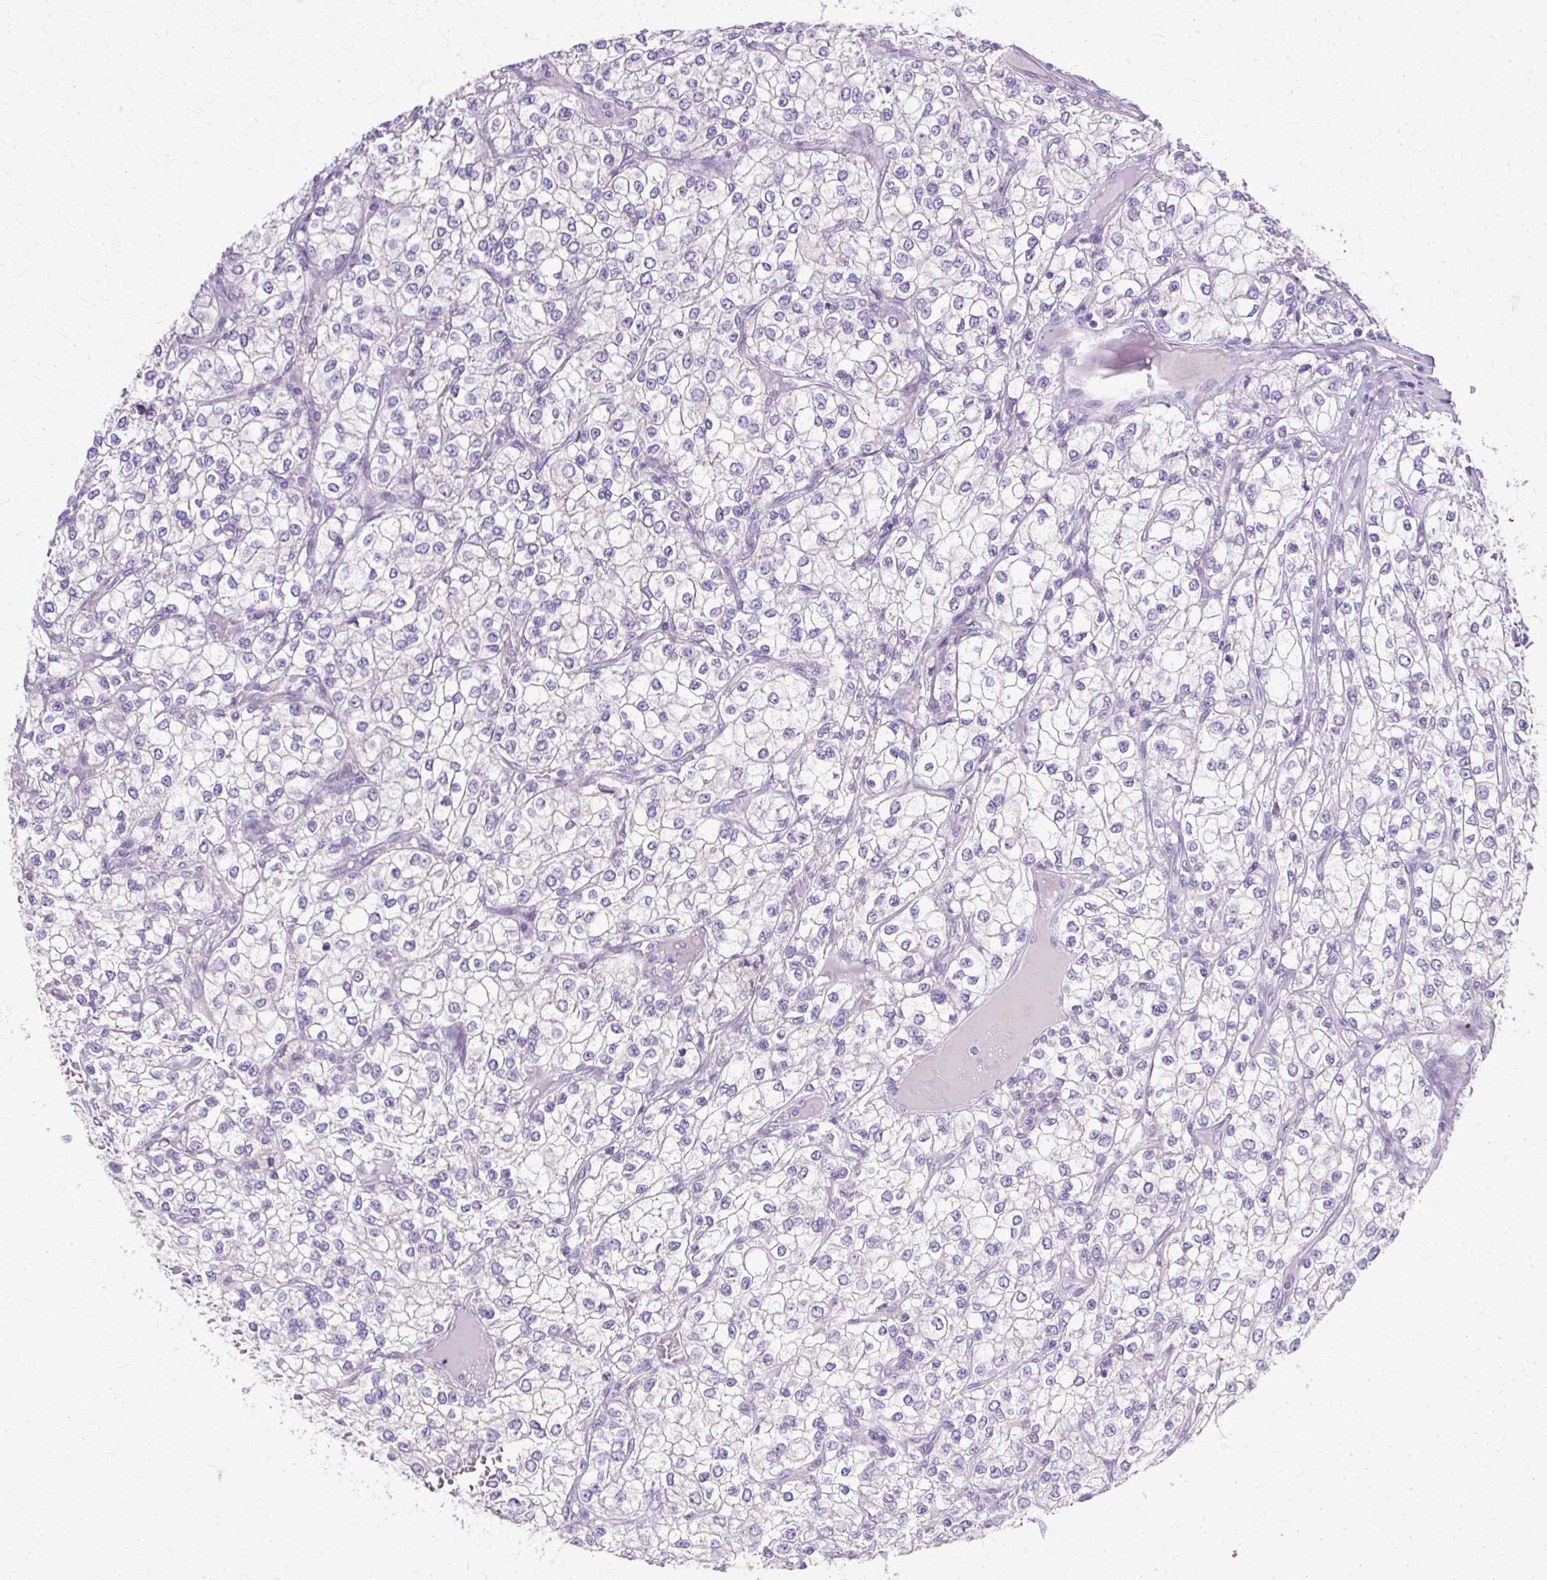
{"staining": {"intensity": "negative", "quantity": "none", "location": "none"}, "tissue": "renal cancer", "cell_type": "Tumor cells", "image_type": "cancer", "snomed": [{"axis": "morphology", "description": "Adenocarcinoma, NOS"}, {"axis": "topography", "description": "Kidney"}], "caption": "Tumor cells are negative for brown protein staining in renal adenocarcinoma.", "gene": "TBC1D3G", "patient": {"sex": "male", "age": 80}}